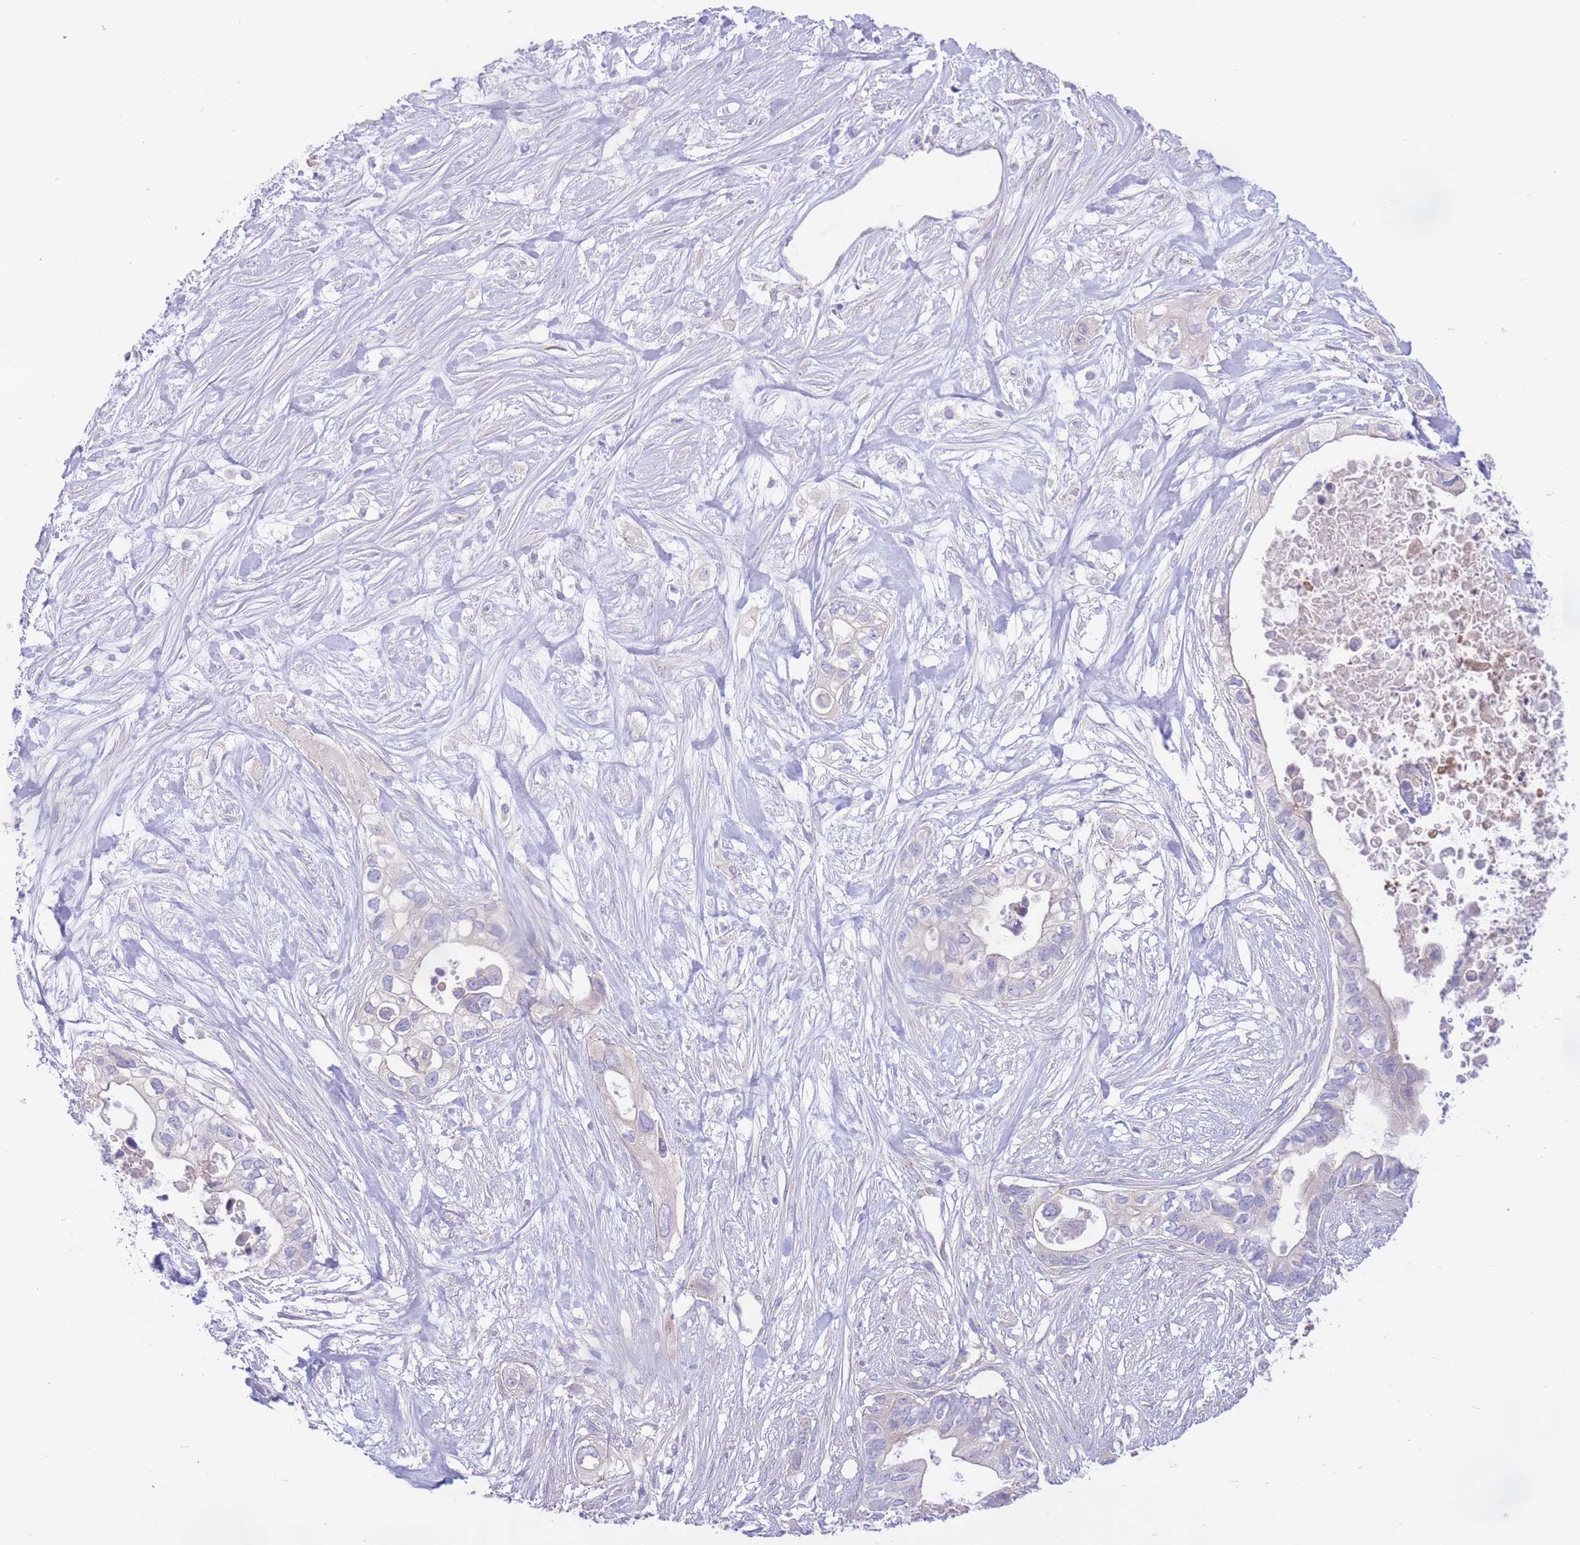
{"staining": {"intensity": "negative", "quantity": "none", "location": "none"}, "tissue": "pancreatic cancer", "cell_type": "Tumor cells", "image_type": "cancer", "snomed": [{"axis": "morphology", "description": "Adenocarcinoma, NOS"}, {"axis": "topography", "description": "Pancreas"}], "caption": "Pancreatic cancer was stained to show a protein in brown. There is no significant staining in tumor cells.", "gene": "ALS2CL", "patient": {"sex": "female", "age": 63}}